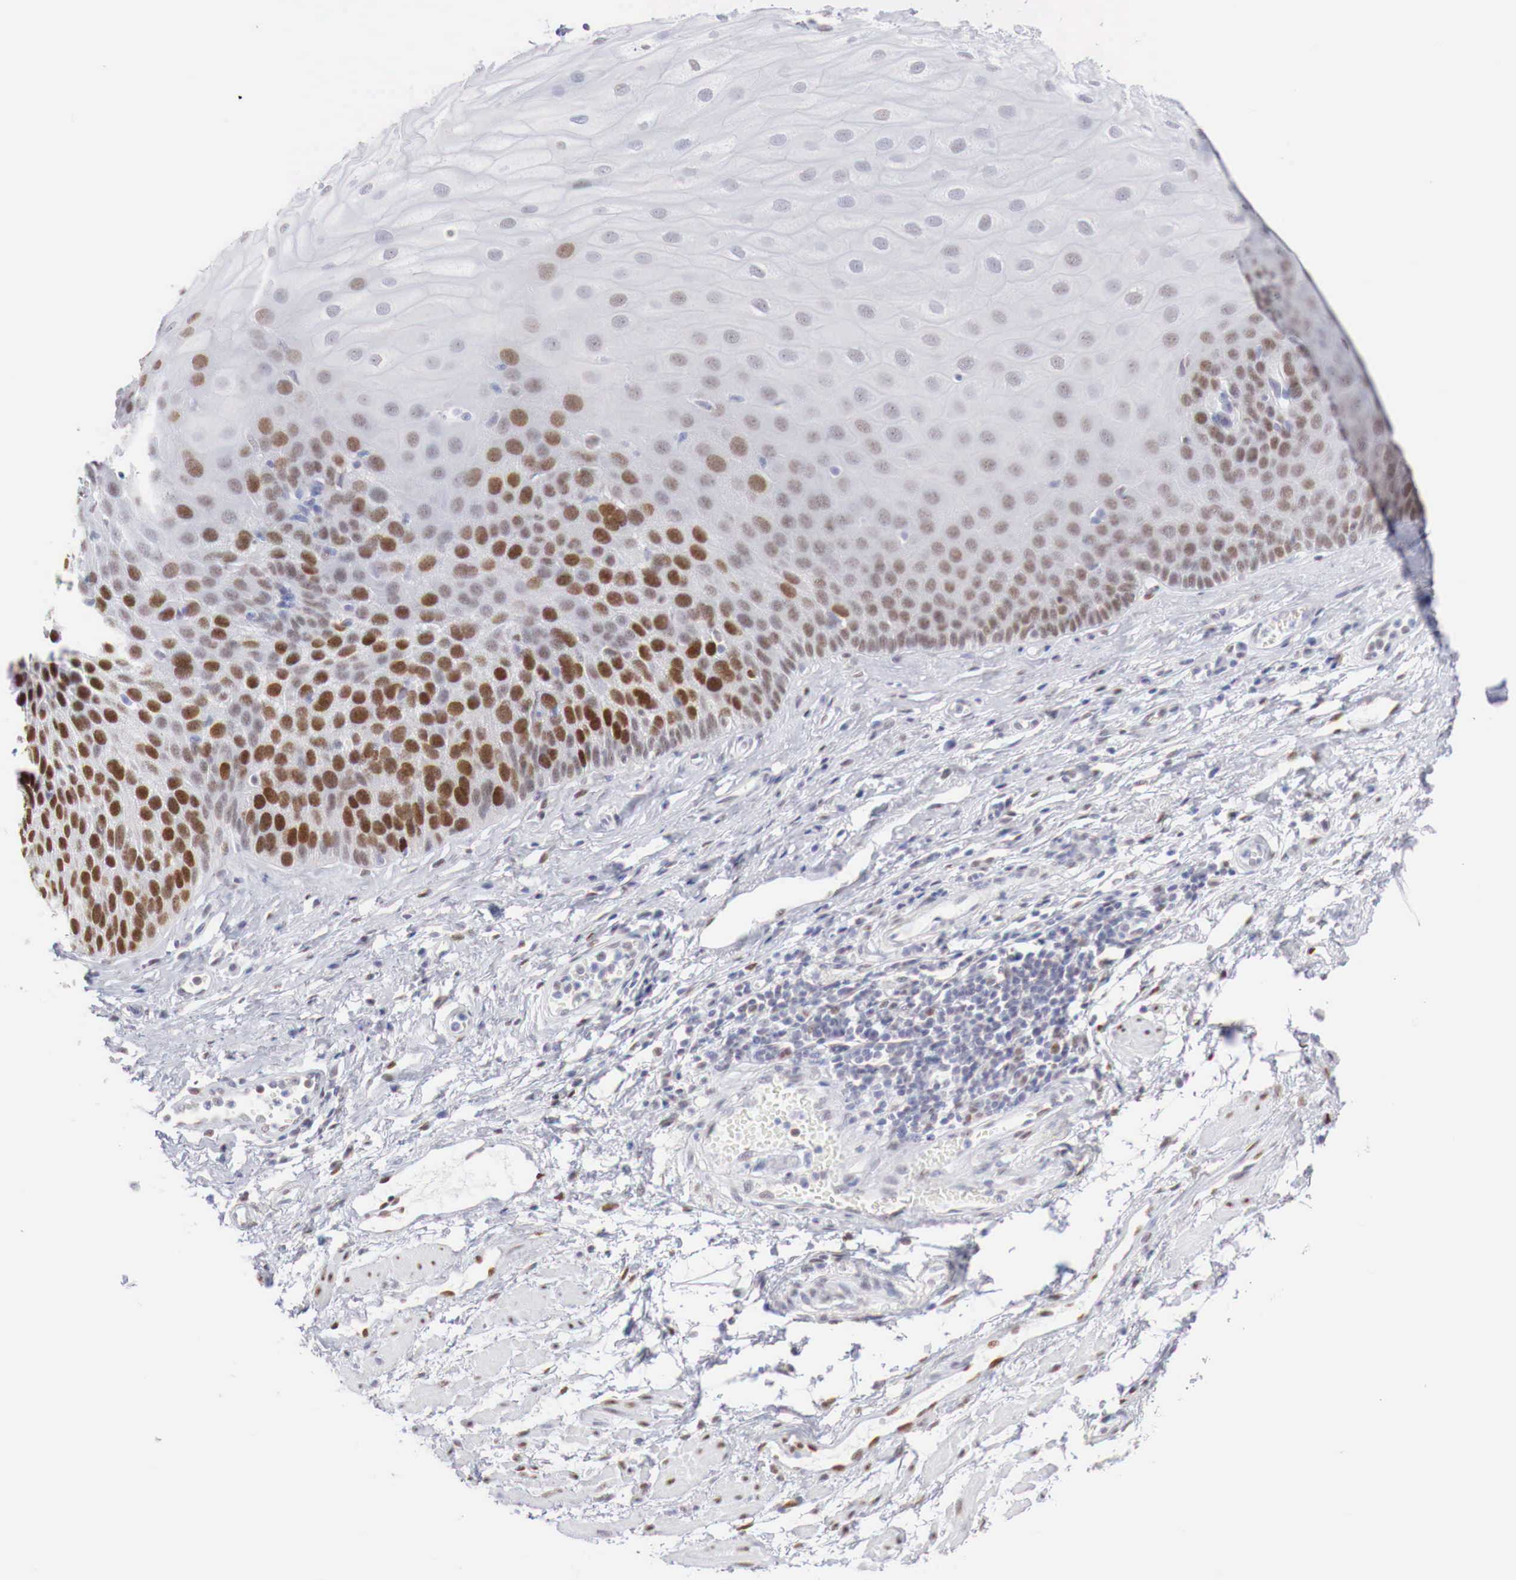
{"staining": {"intensity": "strong", "quantity": "25%-75%", "location": "nuclear"}, "tissue": "esophagus", "cell_type": "Squamous epithelial cells", "image_type": "normal", "snomed": [{"axis": "morphology", "description": "Normal tissue, NOS"}, {"axis": "topography", "description": "Esophagus"}], "caption": "IHC image of unremarkable esophagus: esophagus stained using immunohistochemistry (IHC) exhibits high levels of strong protein expression localized specifically in the nuclear of squamous epithelial cells, appearing as a nuclear brown color.", "gene": "FOXP2", "patient": {"sex": "male", "age": 65}}